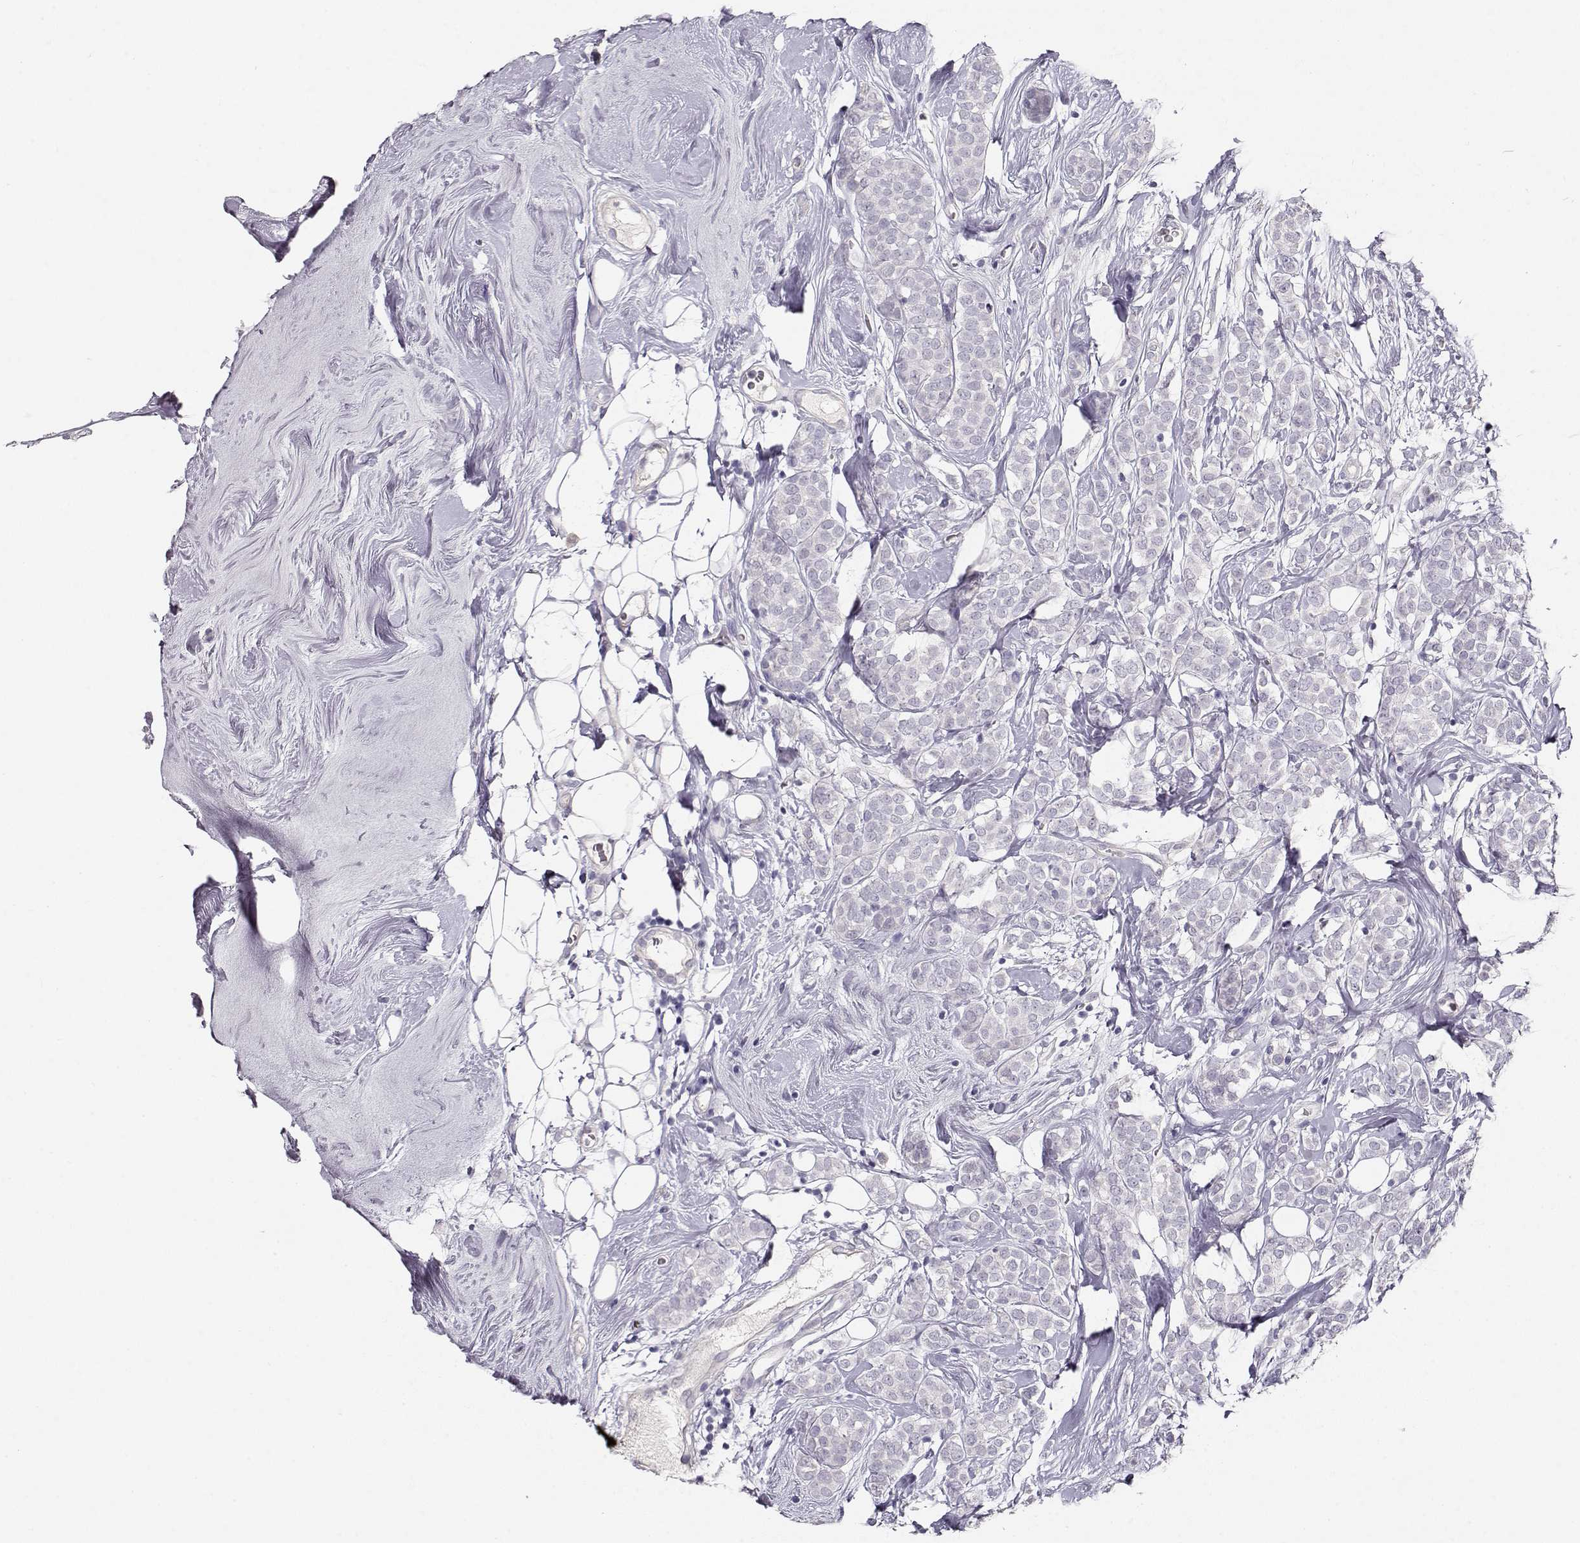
{"staining": {"intensity": "negative", "quantity": "none", "location": "none"}, "tissue": "breast cancer", "cell_type": "Tumor cells", "image_type": "cancer", "snomed": [{"axis": "morphology", "description": "Lobular carcinoma"}, {"axis": "topography", "description": "Breast"}], "caption": "A photomicrograph of breast cancer (lobular carcinoma) stained for a protein displays no brown staining in tumor cells.", "gene": "MAGEC1", "patient": {"sex": "female", "age": 49}}